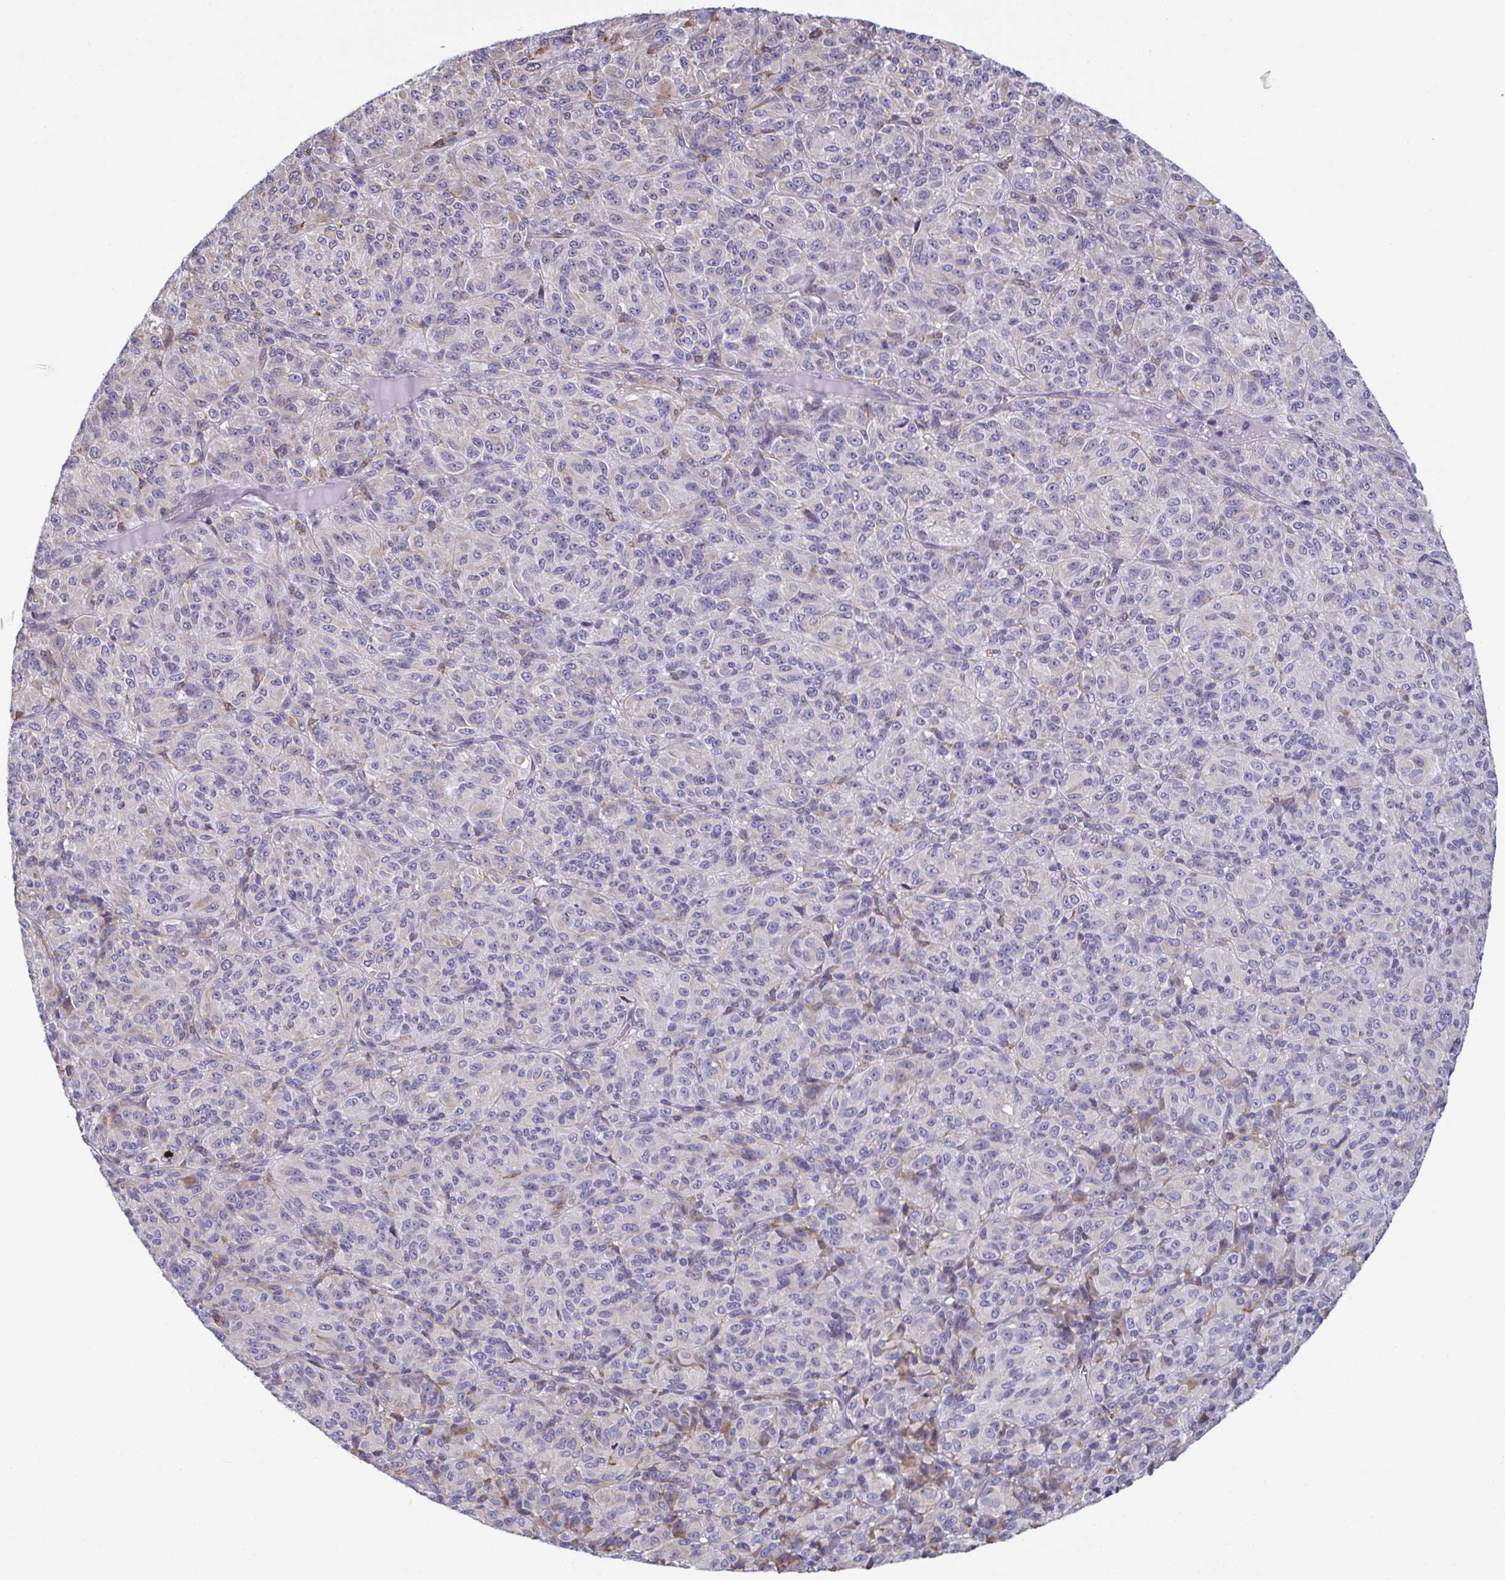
{"staining": {"intensity": "negative", "quantity": "none", "location": "none"}, "tissue": "melanoma", "cell_type": "Tumor cells", "image_type": "cancer", "snomed": [{"axis": "morphology", "description": "Malignant melanoma, Metastatic site"}, {"axis": "topography", "description": "Brain"}], "caption": "A histopathology image of malignant melanoma (metastatic site) stained for a protein displays no brown staining in tumor cells. Nuclei are stained in blue.", "gene": "MYMK", "patient": {"sex": "female", "age": 56}}